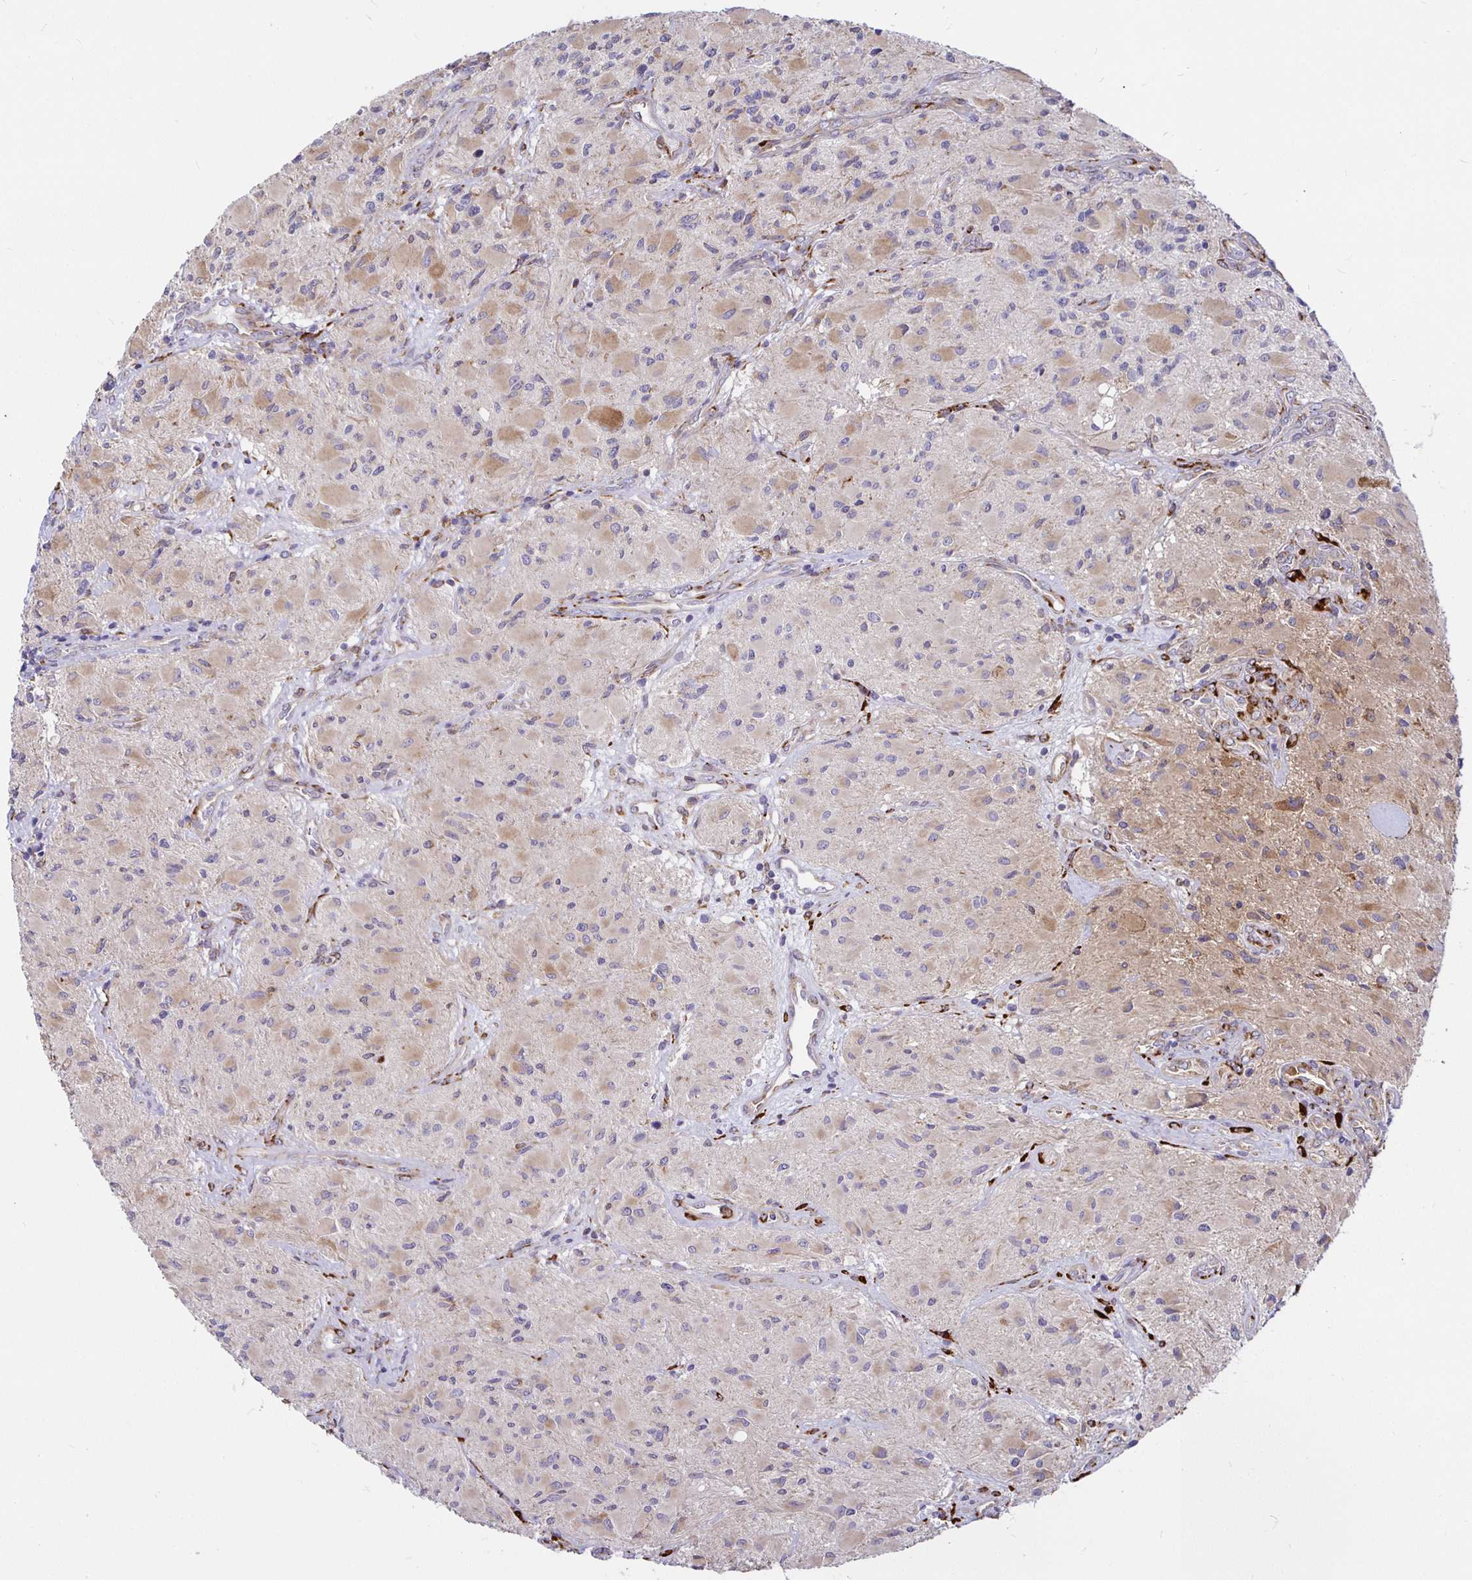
{"staining": {"intensity": "weak", "quantity": "25%-75%", "location": "cytoplasmic/membranous"}, "tissue": "glioma", "cell_type": "Tumor cells", "image_type": "cancer", "snomed": [{"axis": "morphology", "description": "Glioma, malignant, High grade"}, {"axis": "topography", "description": "Brain"}], "caption": "Protein staining of glioma tissue exhibits weak cytoplasmic/membranous positivity in about 25%-75% of tumor cells.", "gene": "P4HA2", "patient": {"sex": "female", "age": 65}}